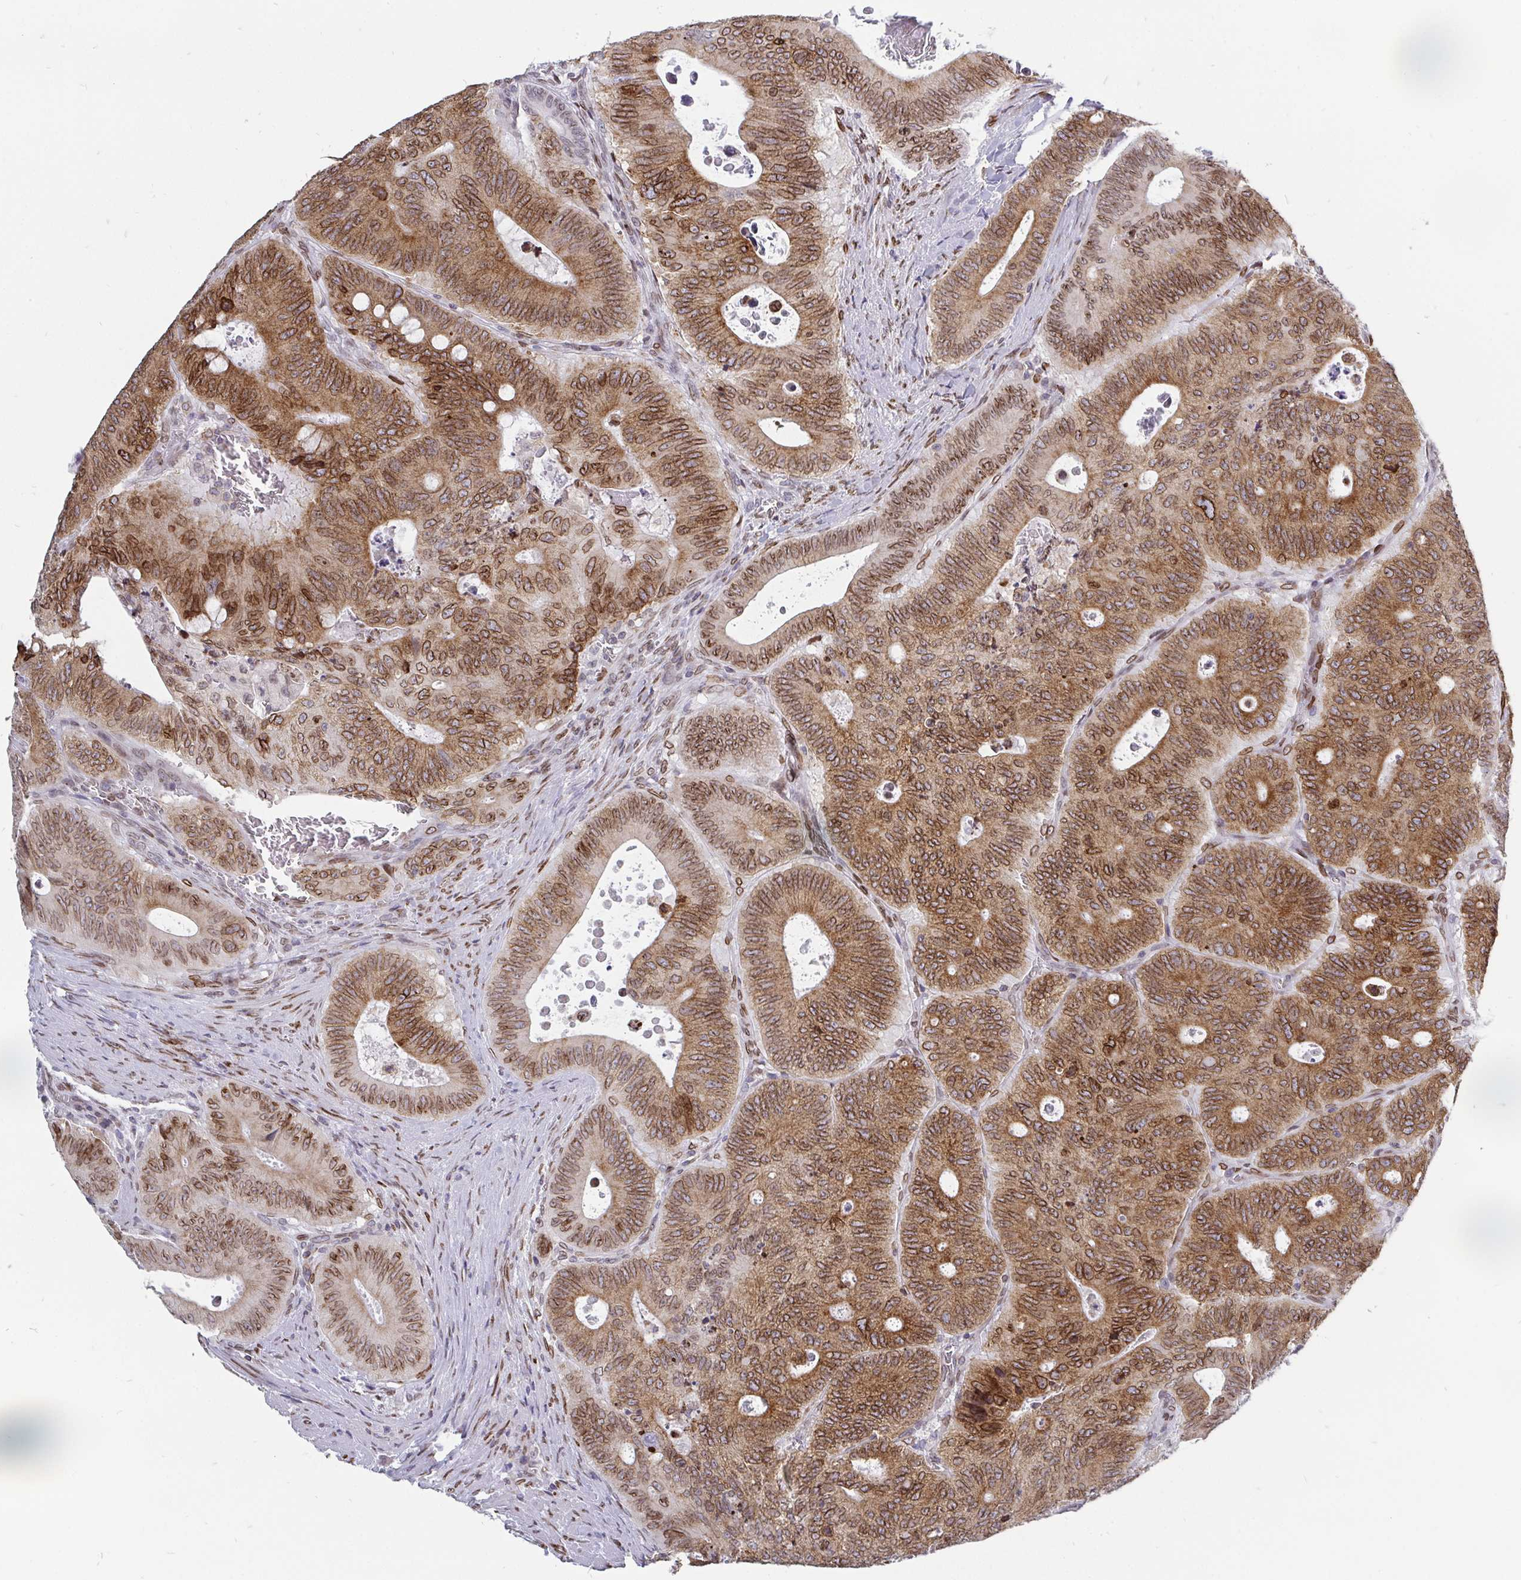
{"staining": {"intensity": "strong", "quantity": ">75%", "location": "cytoplasmic/membranous,nuclear"}, "tissue": "colorectal cancer", "cell_type": "Tumor cells", "image_type": "cancer", "snomed": [{"axis": "morphology", "description": "Adenocarcinoma, NOS"}, {"axis": "topography", "description": "Colon"}], "caption": "The image displays immunohistochemical staining of colorectal adenocarcinoma. There is strong cytoplasmic/membranous and nuclear positivity is appreciated in approximately >75% of tumor cells. Nuclei are stained in blue.", "gene": "EMD", "patient": {"sex": "male", "age": 62}}